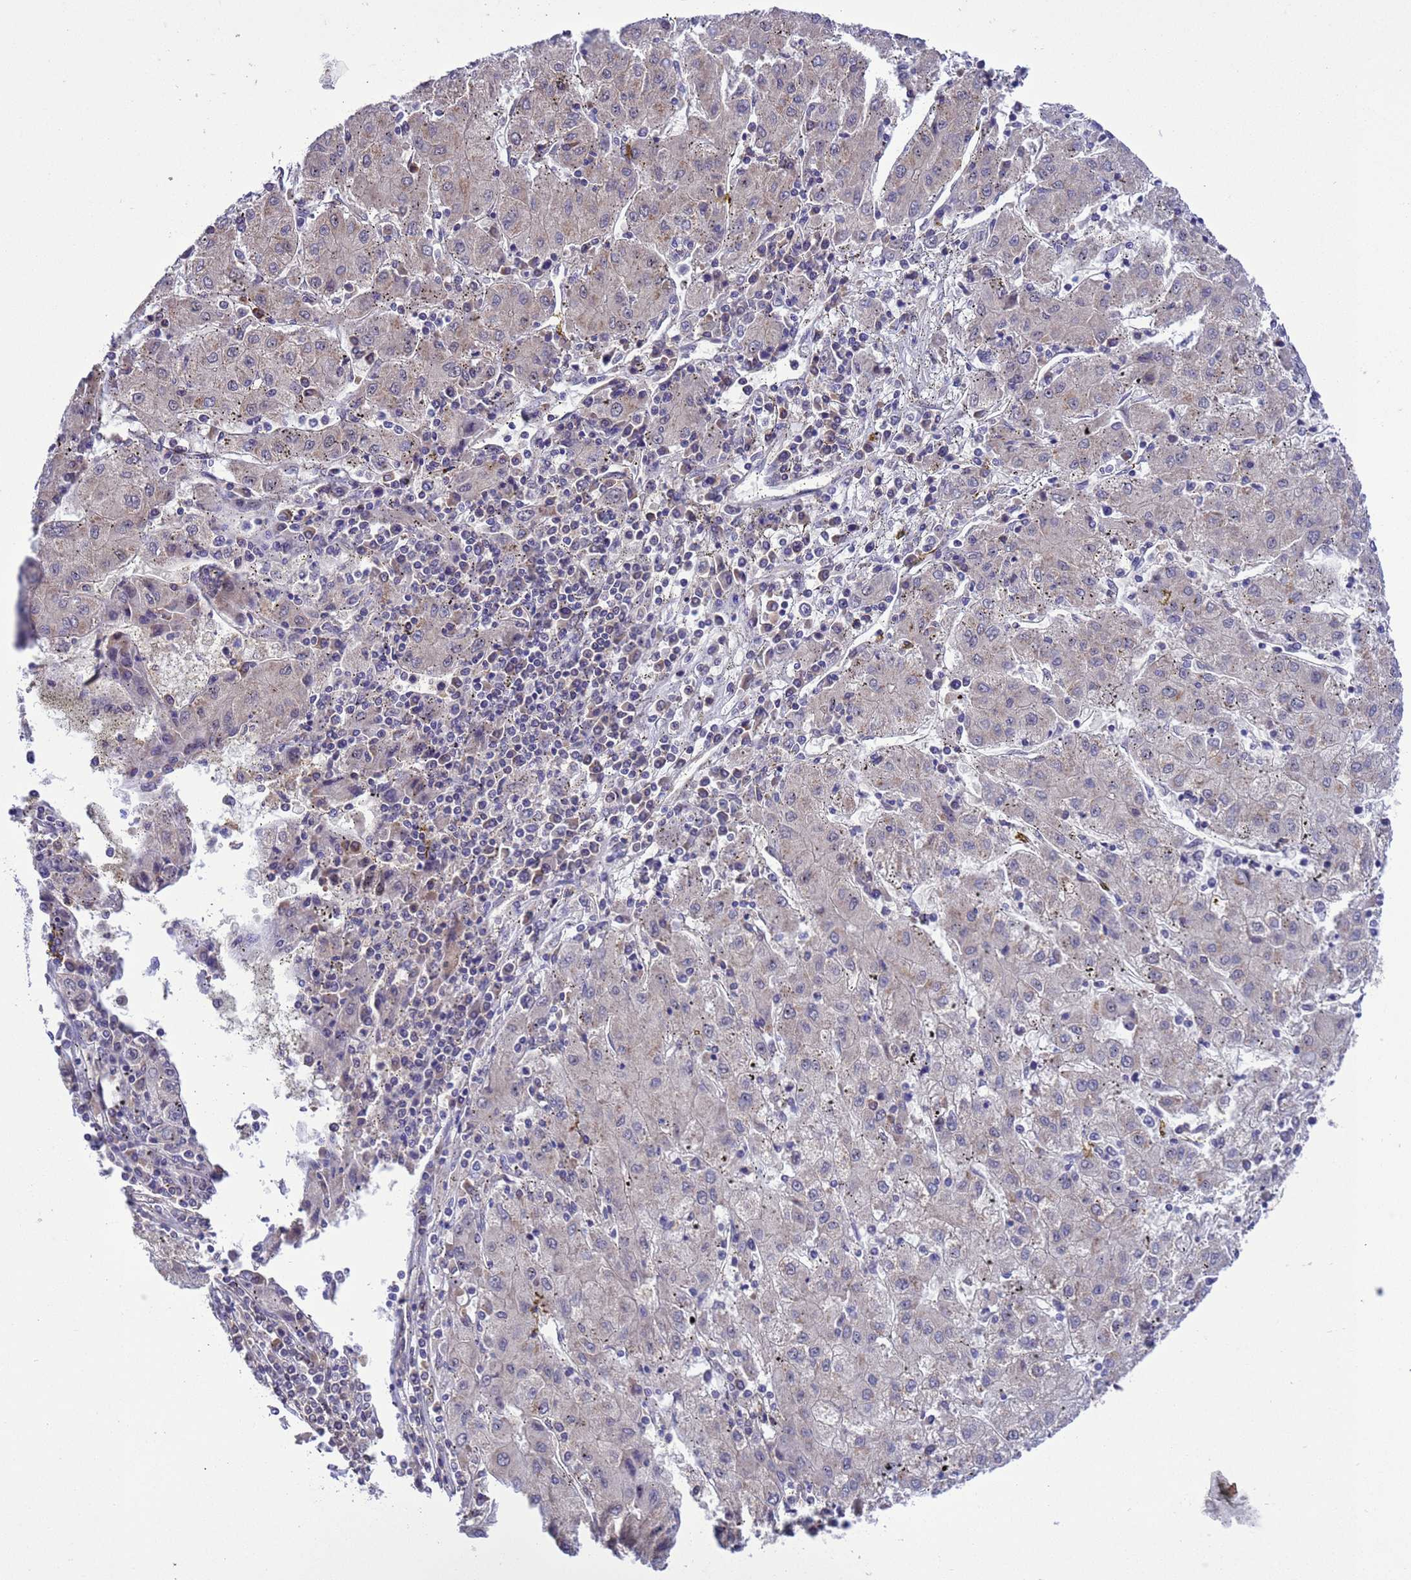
{"staining": {"intensity": "negative", "quantity": "none", "location": "none"}, "tissue": "liver cancer", "cell_type": "Tumor cells", "image_type": "cancer", "snomed": [{"axis": "morphology", "description": "Carcinoma, Hepatocellular, NOS"}, {"axis": "topography", "description": "Liver"}], "caption": "This is a image of immunohistochemistry staining of hepatocellular carcinoma (liver), which shows no positivity in tumor cells.", "gene": "ZFP69B", "patient": {"sex": "male", "age": 72}}